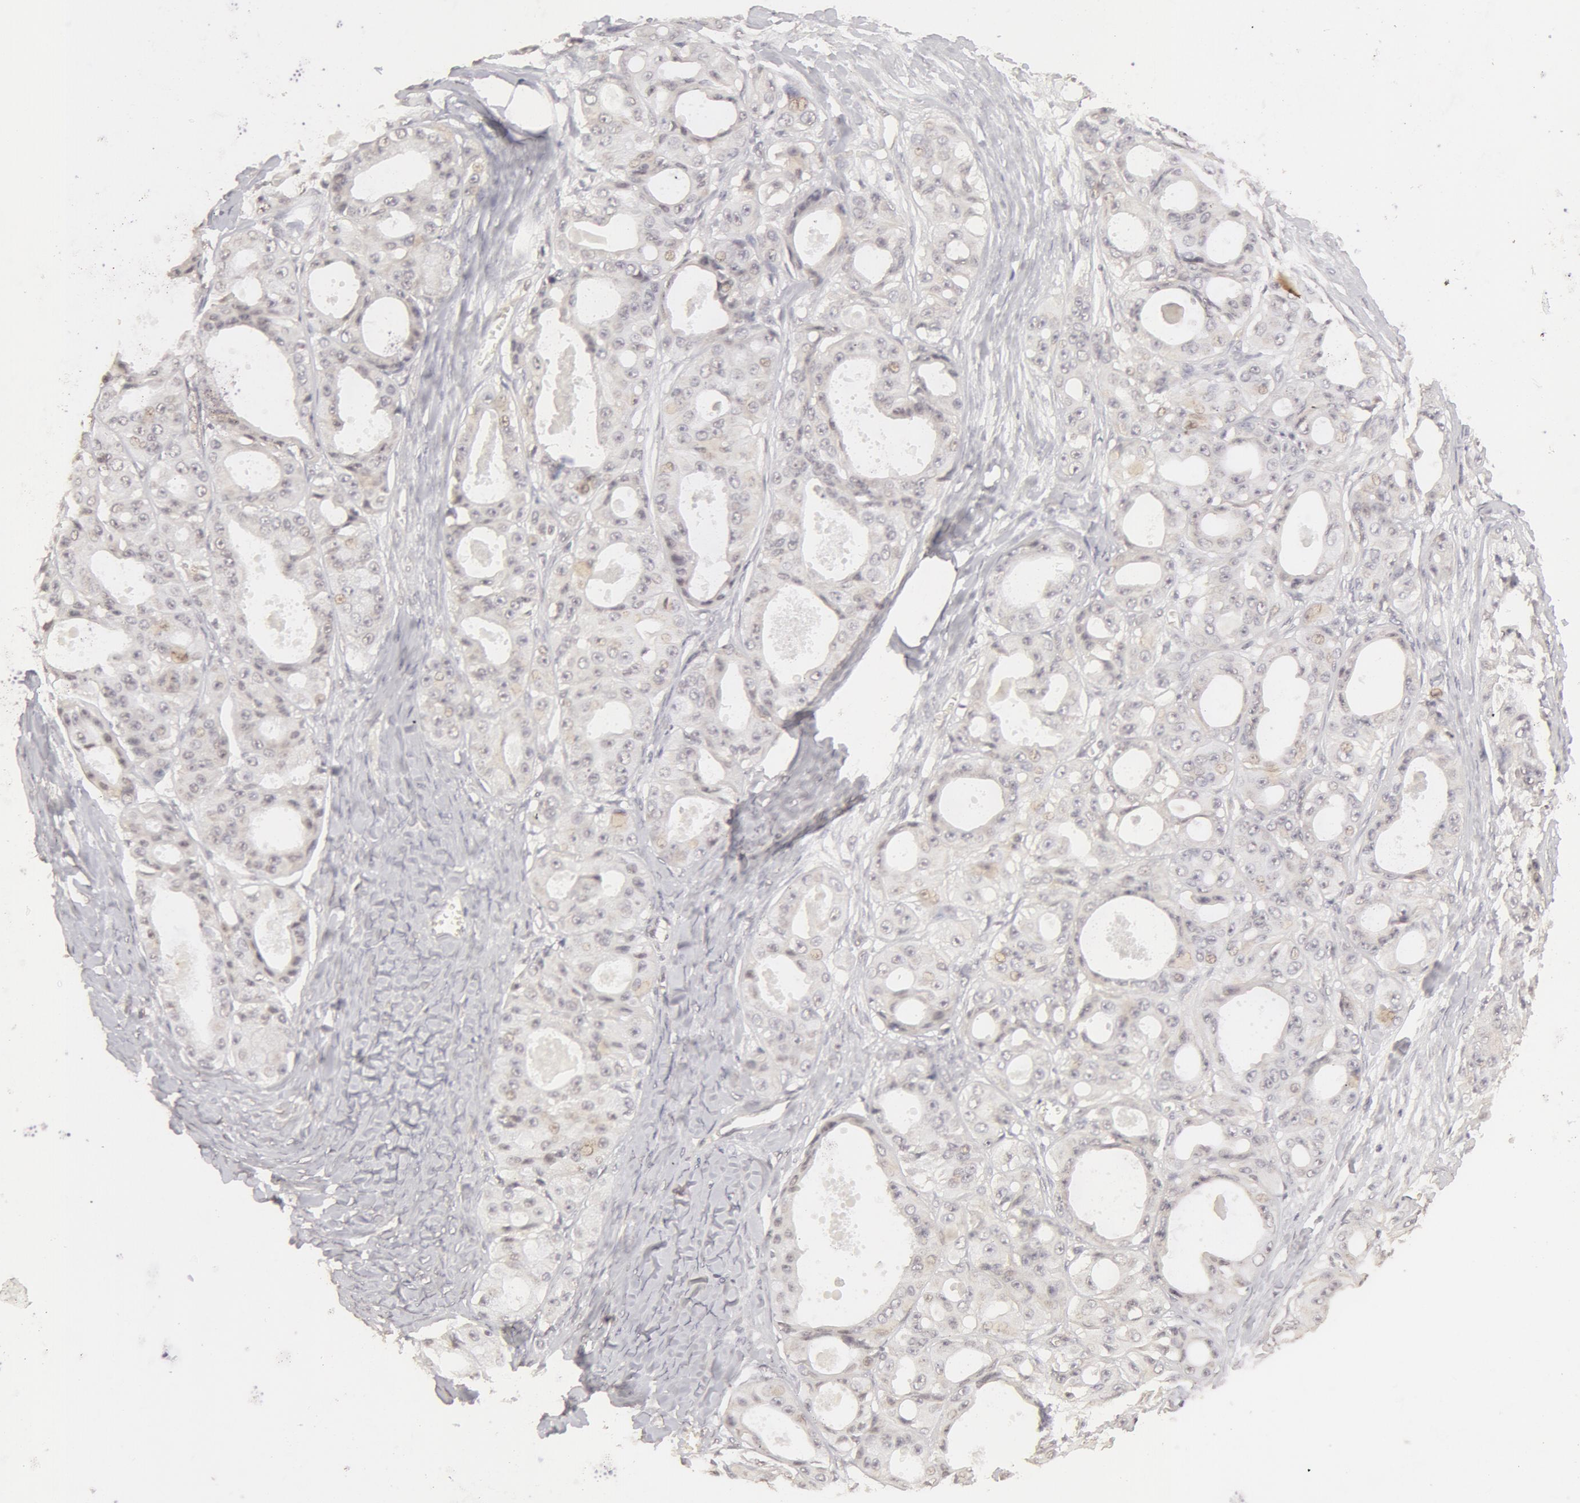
{"staining": {"intensity": "weak", "quantity": "25%-75%", "location": "nuclear"}, "tissue": "ovarian cancer", "cell_type": "Tumor cells", "image_type": "cancer", "snomed": [{"axis": "morphology", "description": "Carcinoma, endometroid"}, {"axis": "topography", "description": "Ovary"}], "caption": "Immunohistochemistry image of endometroid carcinoma (ovarian) stained for a protein (brown), which demonstrates low levels of weak nuclear expression in approximately 25%-75% of tumor cells.", "gene": "ADAM10", "patient": {"sex": "female", "age": 61}}